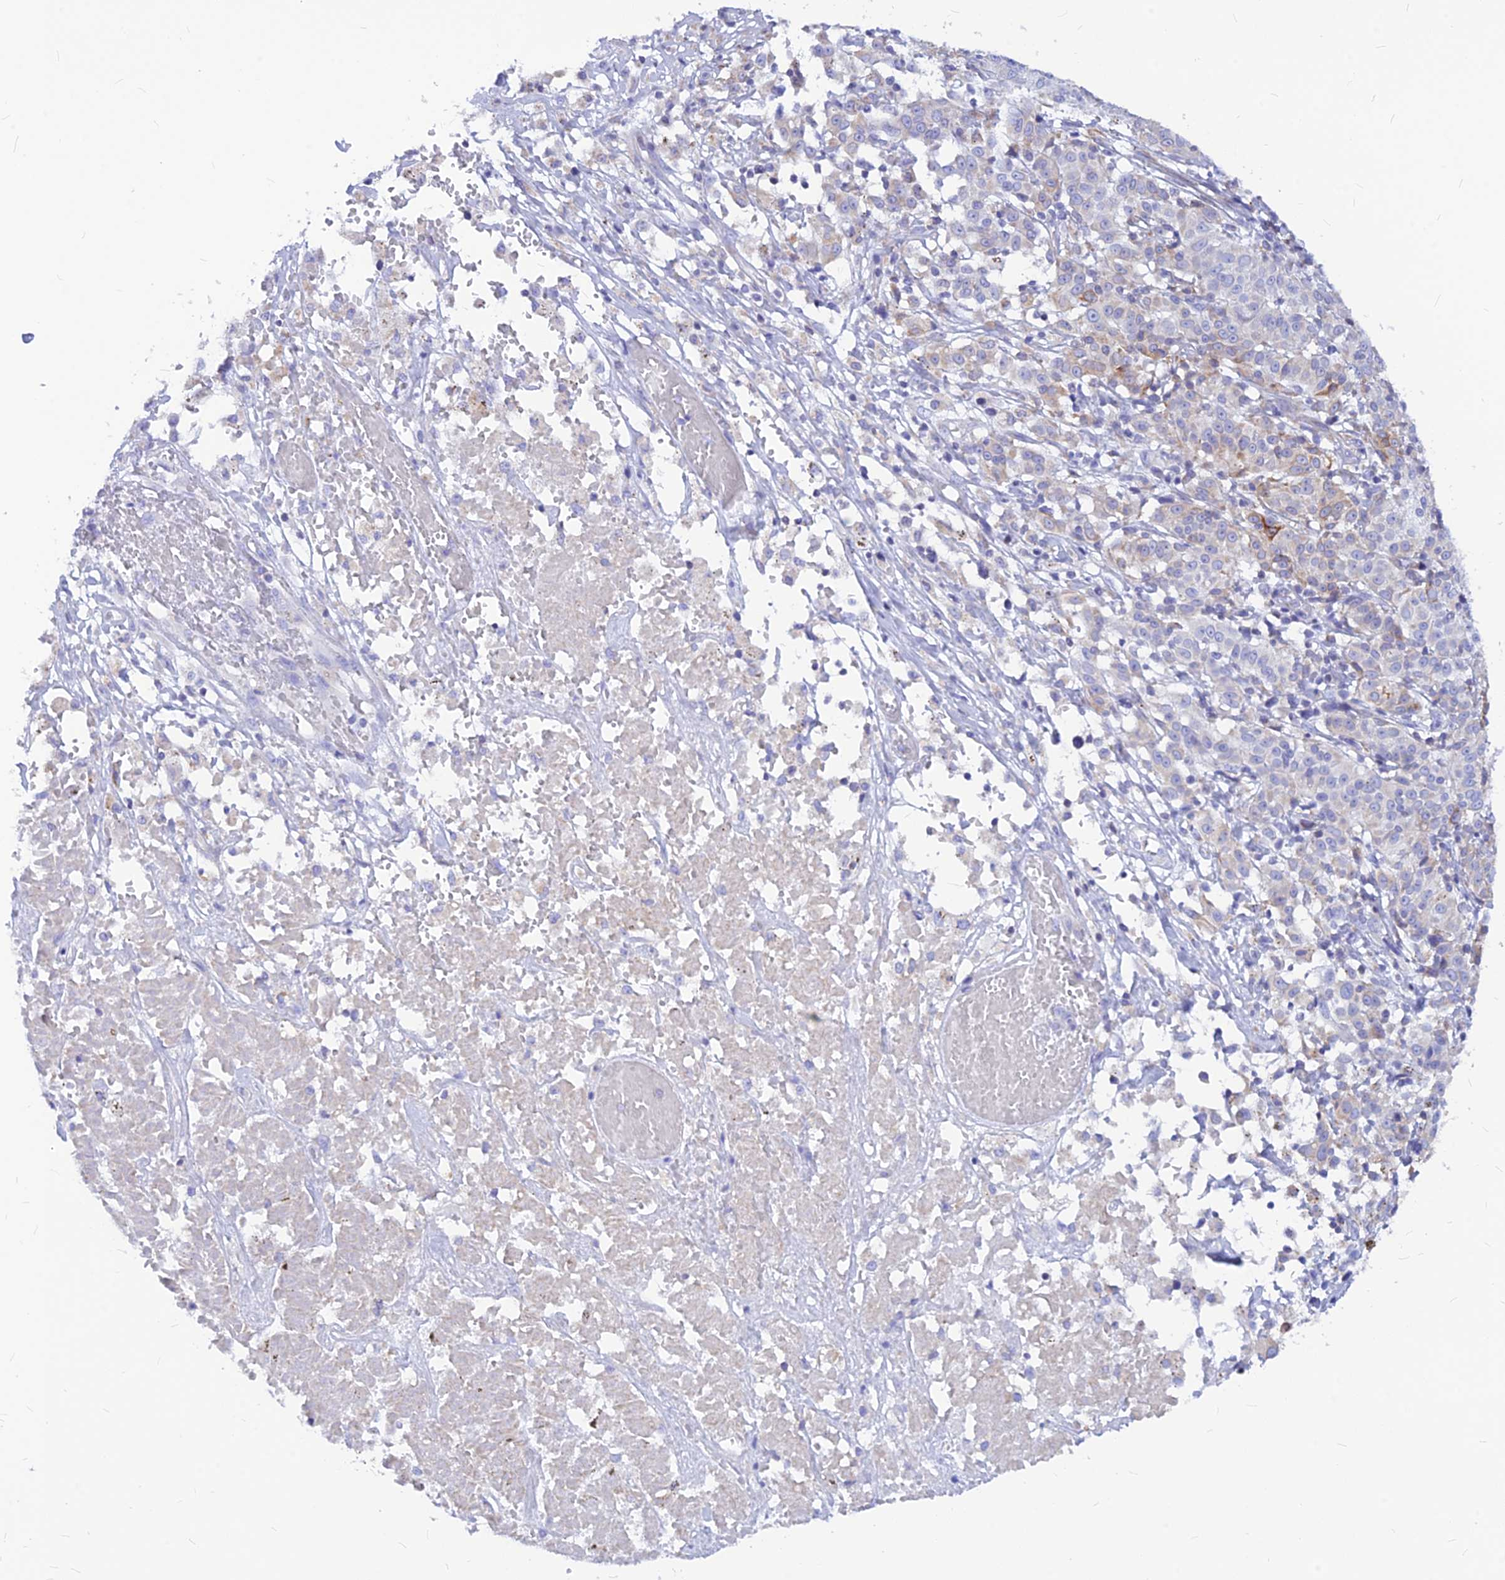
{"staining": {"intensity": "moderate", "quantity": "<25%", "location": "cytoplasmic/membranous"}, "tissue": "melanoma", "cell_type": "Tumor cells", "image_type": "cancer", "snomed": [{"axis": "morphology", "description": "Malignant melanoma, NOS"}, {"axis": "topography", "description": "Skin"}], "caption": "The photomicrograph reveals staining of melanoma, revealing moderate cytoplasmic/membranous protein expression (brown color) within tumor cells.", "gene": "CNOT6", "patient": {"sex": "female", "age": 72}}